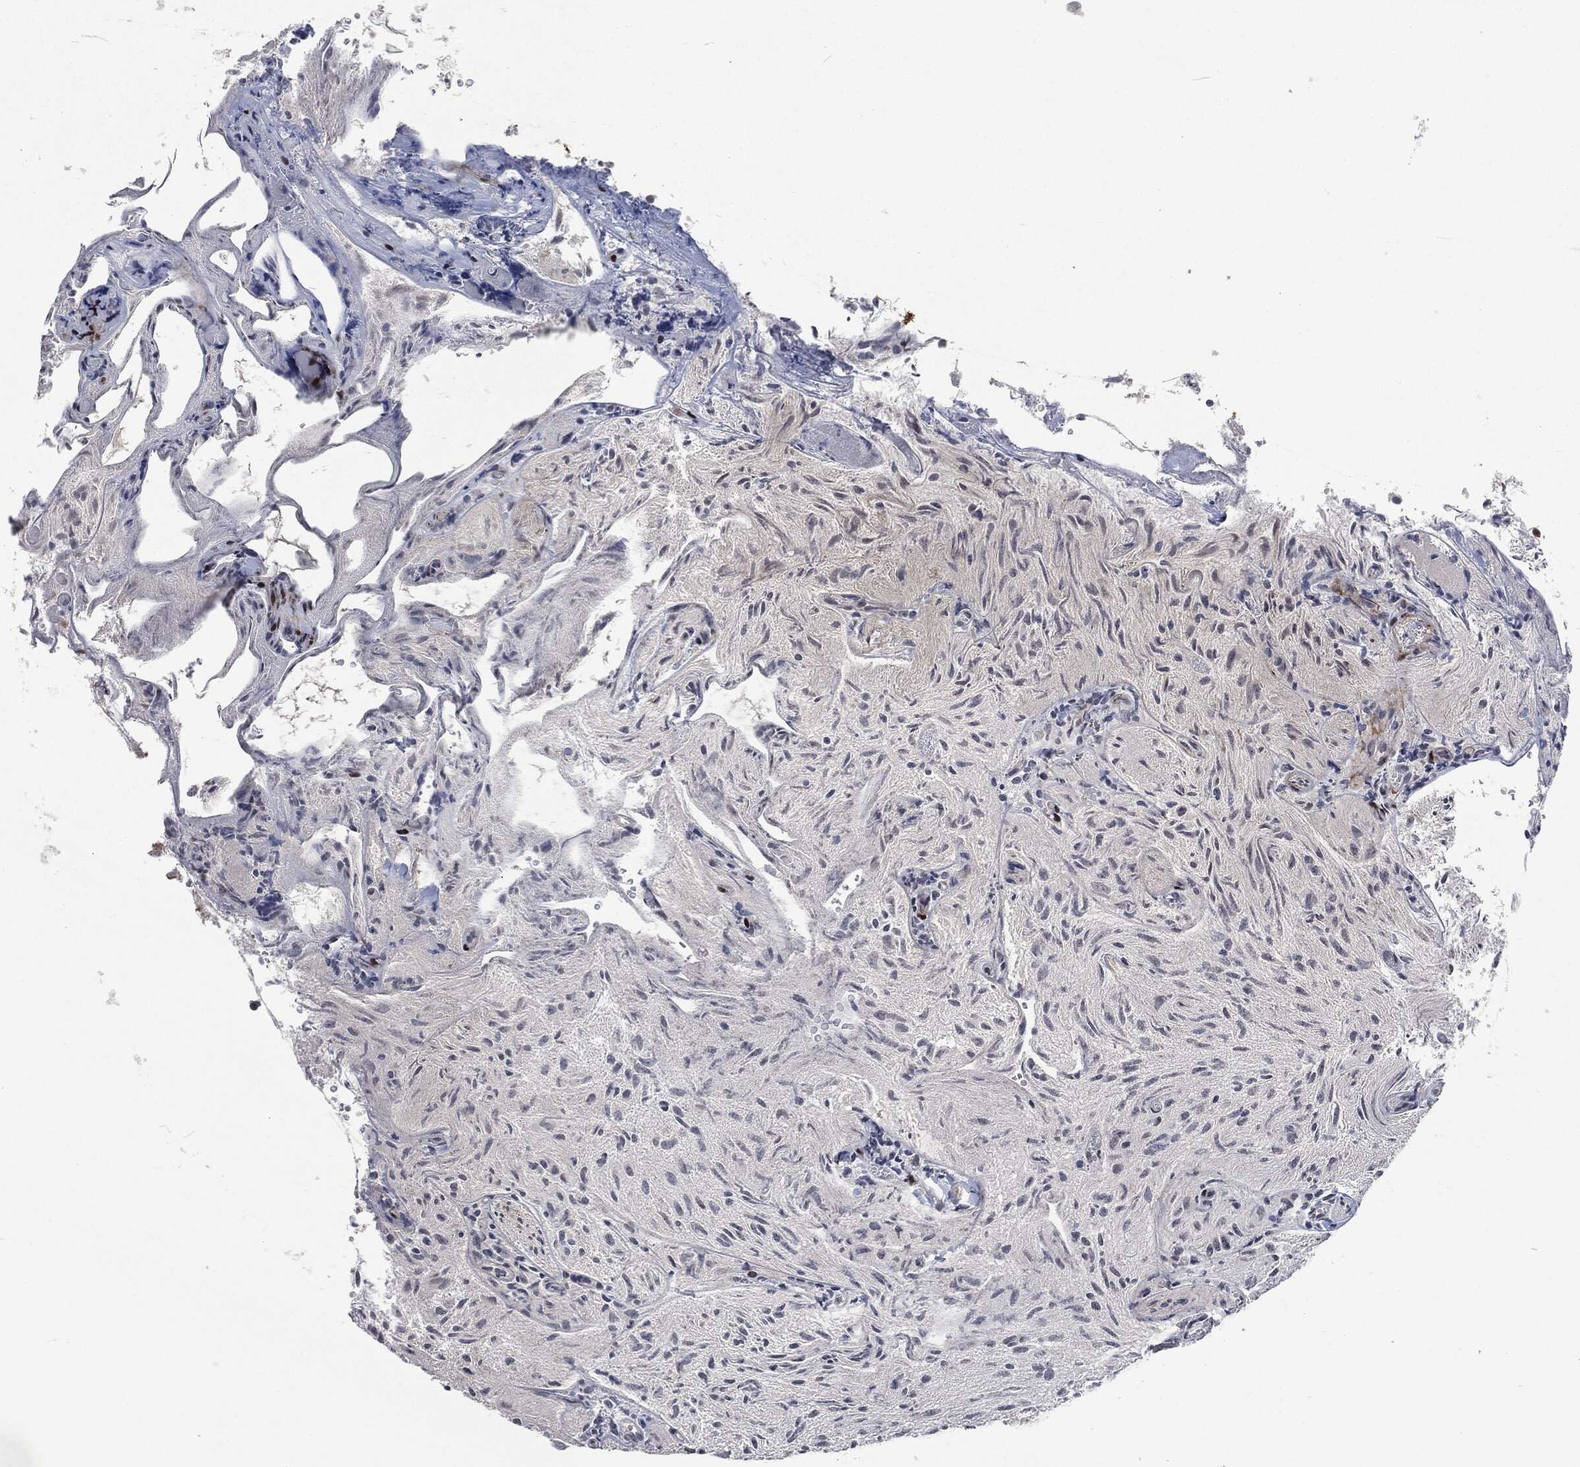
{"staining": {"intensity": "negative", "quantity": "none", "location": "none"}, "tissue": "glioma", "cell_type": "Tumor cells", "image_type": "cancer", "snomed": [{"axis": "morphology", "description": "Glioma, malignant, Low grade"}, {"axis": "topography", "description": "Brain"}], "caption": "Image shows no protein positivity in tumor cells of low-grade glioma (malignant) tissue.", "gene": "EGFR", "patient": {"sex": "male", "age": 3}}